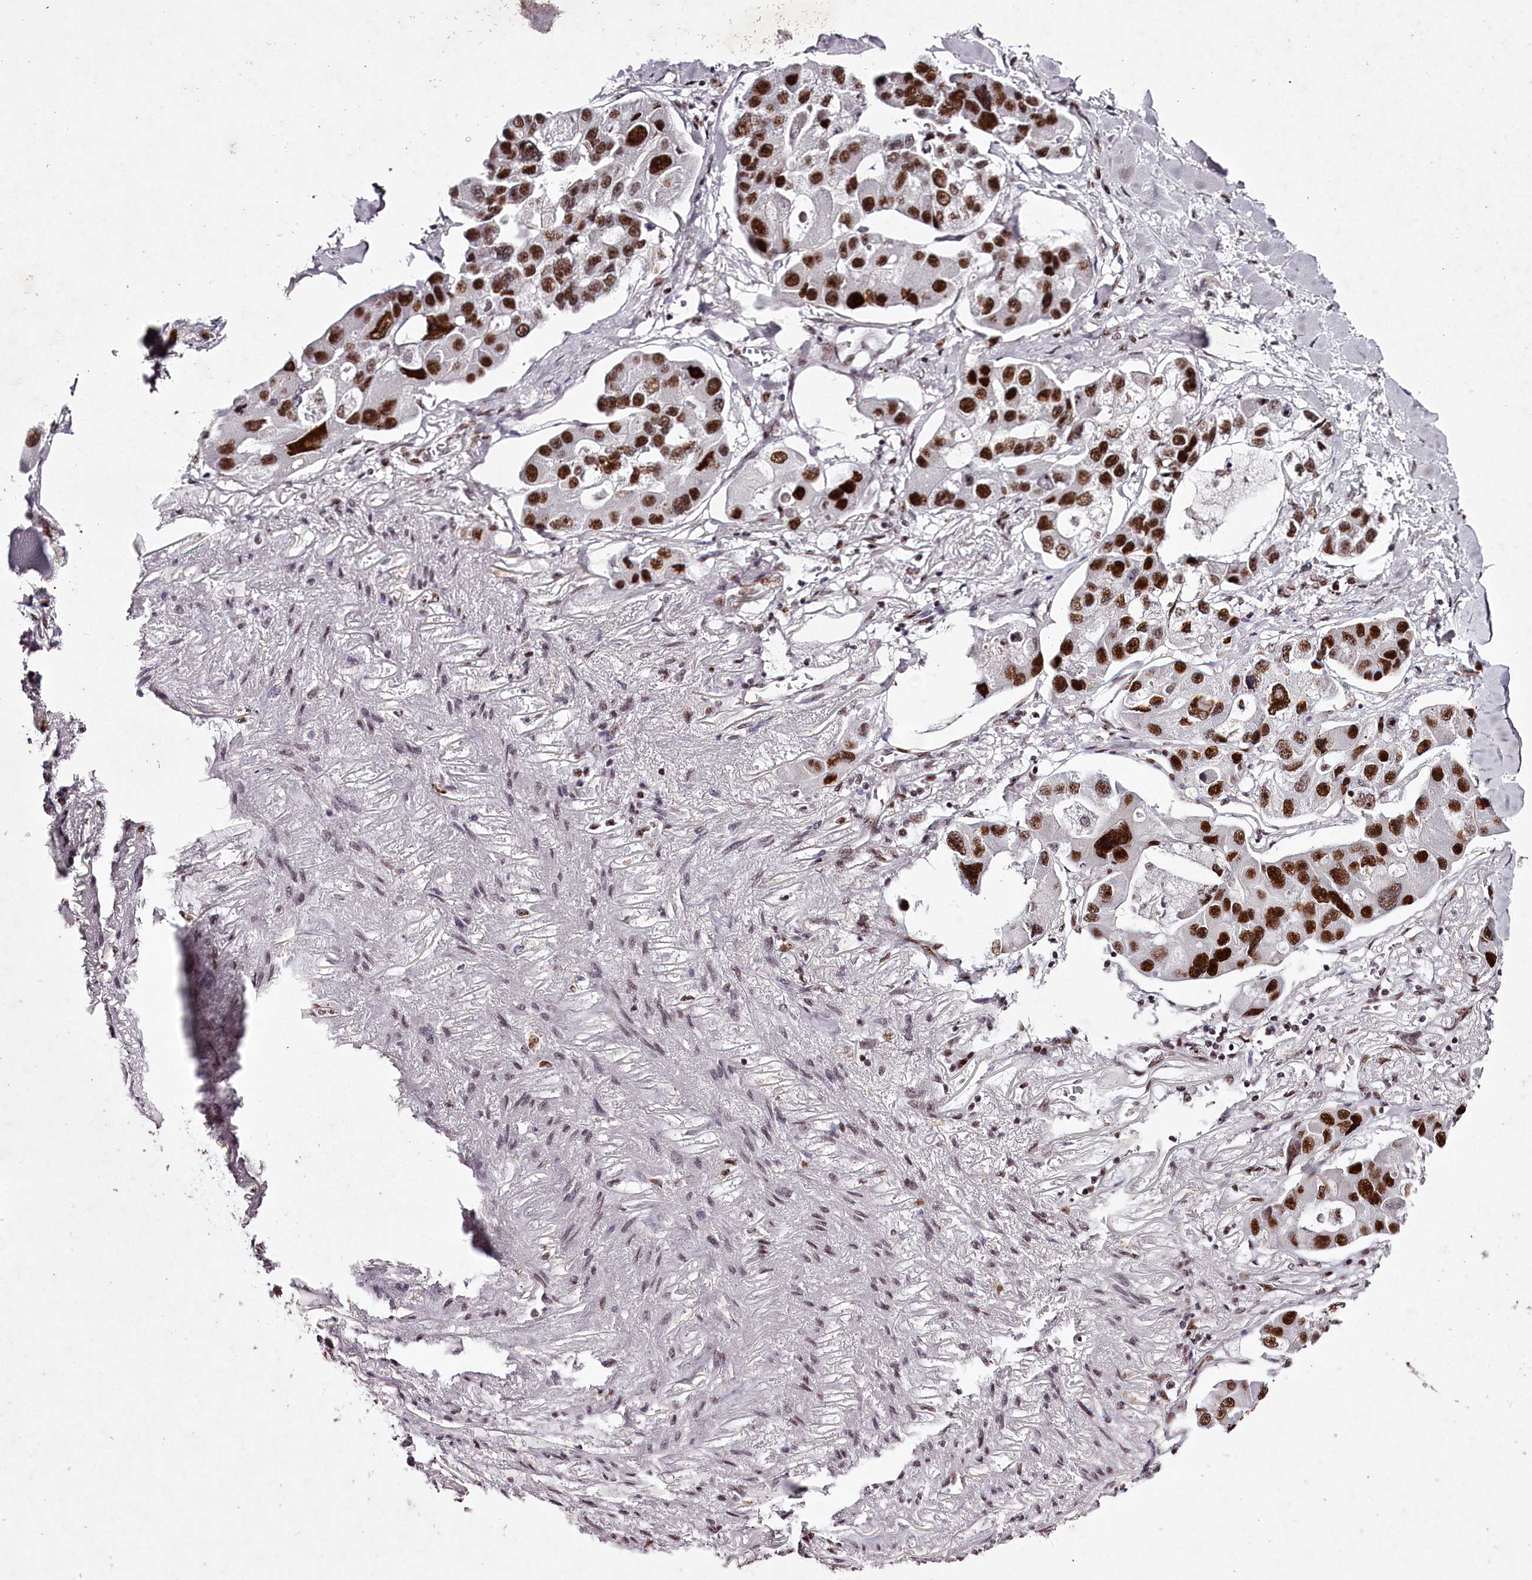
{"staining": {"intensity": "strong", "quantity": ">75%", "location": "nuclear"}, "tissue": "lung cancer", "cell_type": "Tumor cells", "image_type": "cancer", "snomed": [{"axis": "morphology", "description": "Adenocarcinoma, NOS"}, {"axis": "topography", "description": "Lung"}], "caption": "This histopathology image exhibits immunohistochemistry staining of lung cancer (adenocarcinoma), with high strong nuclear staining in about >75% of tumor cells.", "gene": "PSPC1", "patient": {"sex": "female", "age": 54}}